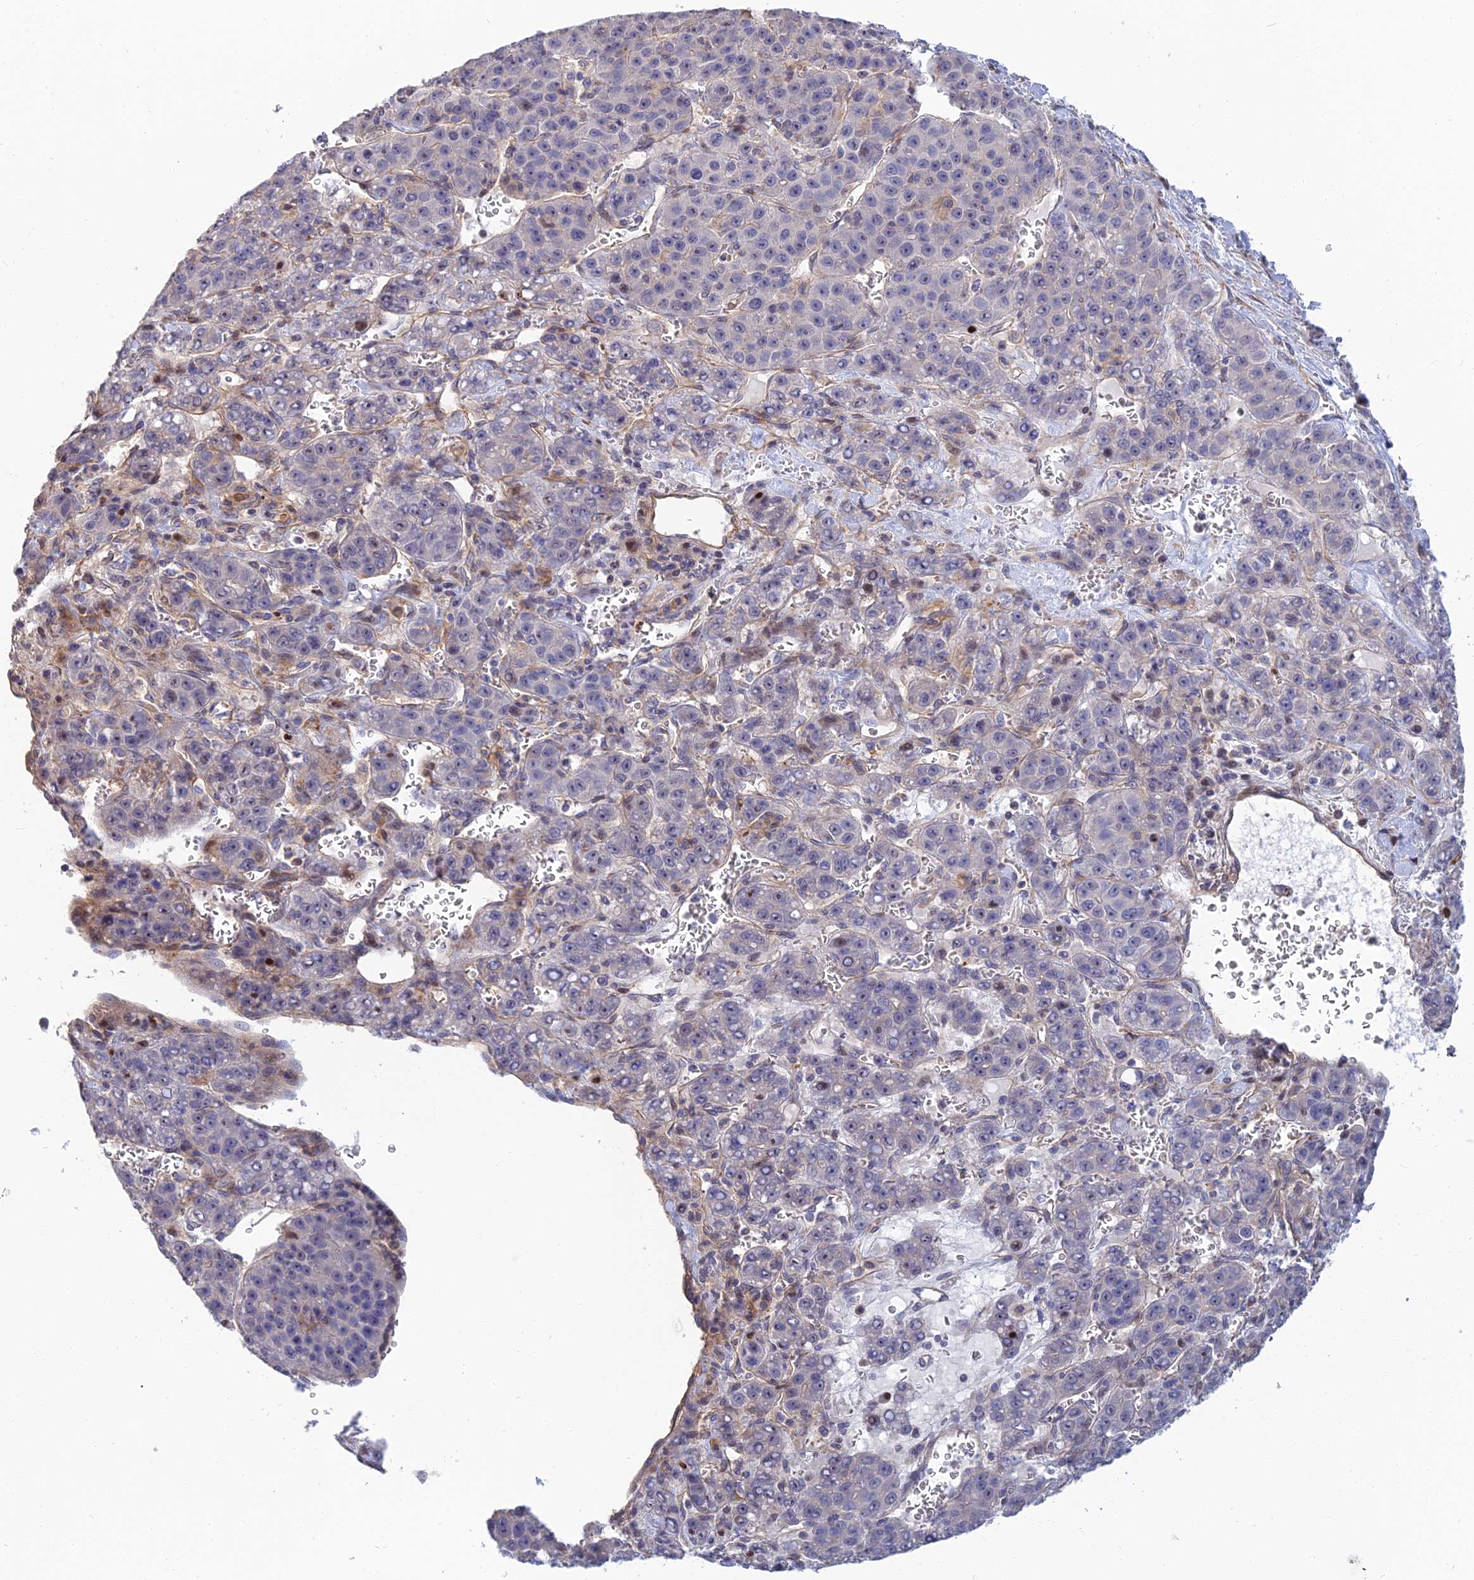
{"staining": {"intensity": "negative", "quantity": "none", "location": "none"}, "tissue": "liver cancer", "cell_type": "Tumor cells", "image_type": "cancer", "snomed": [{"axis": "morphology", "description": "Carcinoma, Hepatocellular, NOS"}, {"axis": "topography", "description": "Liver"}], "caption": "Liver cancer was stained to show a protein in brown. There is no significant expression in tumor cells.", "gene": "TRIM43B", "patient": {"sex": "female", "age": 53}}